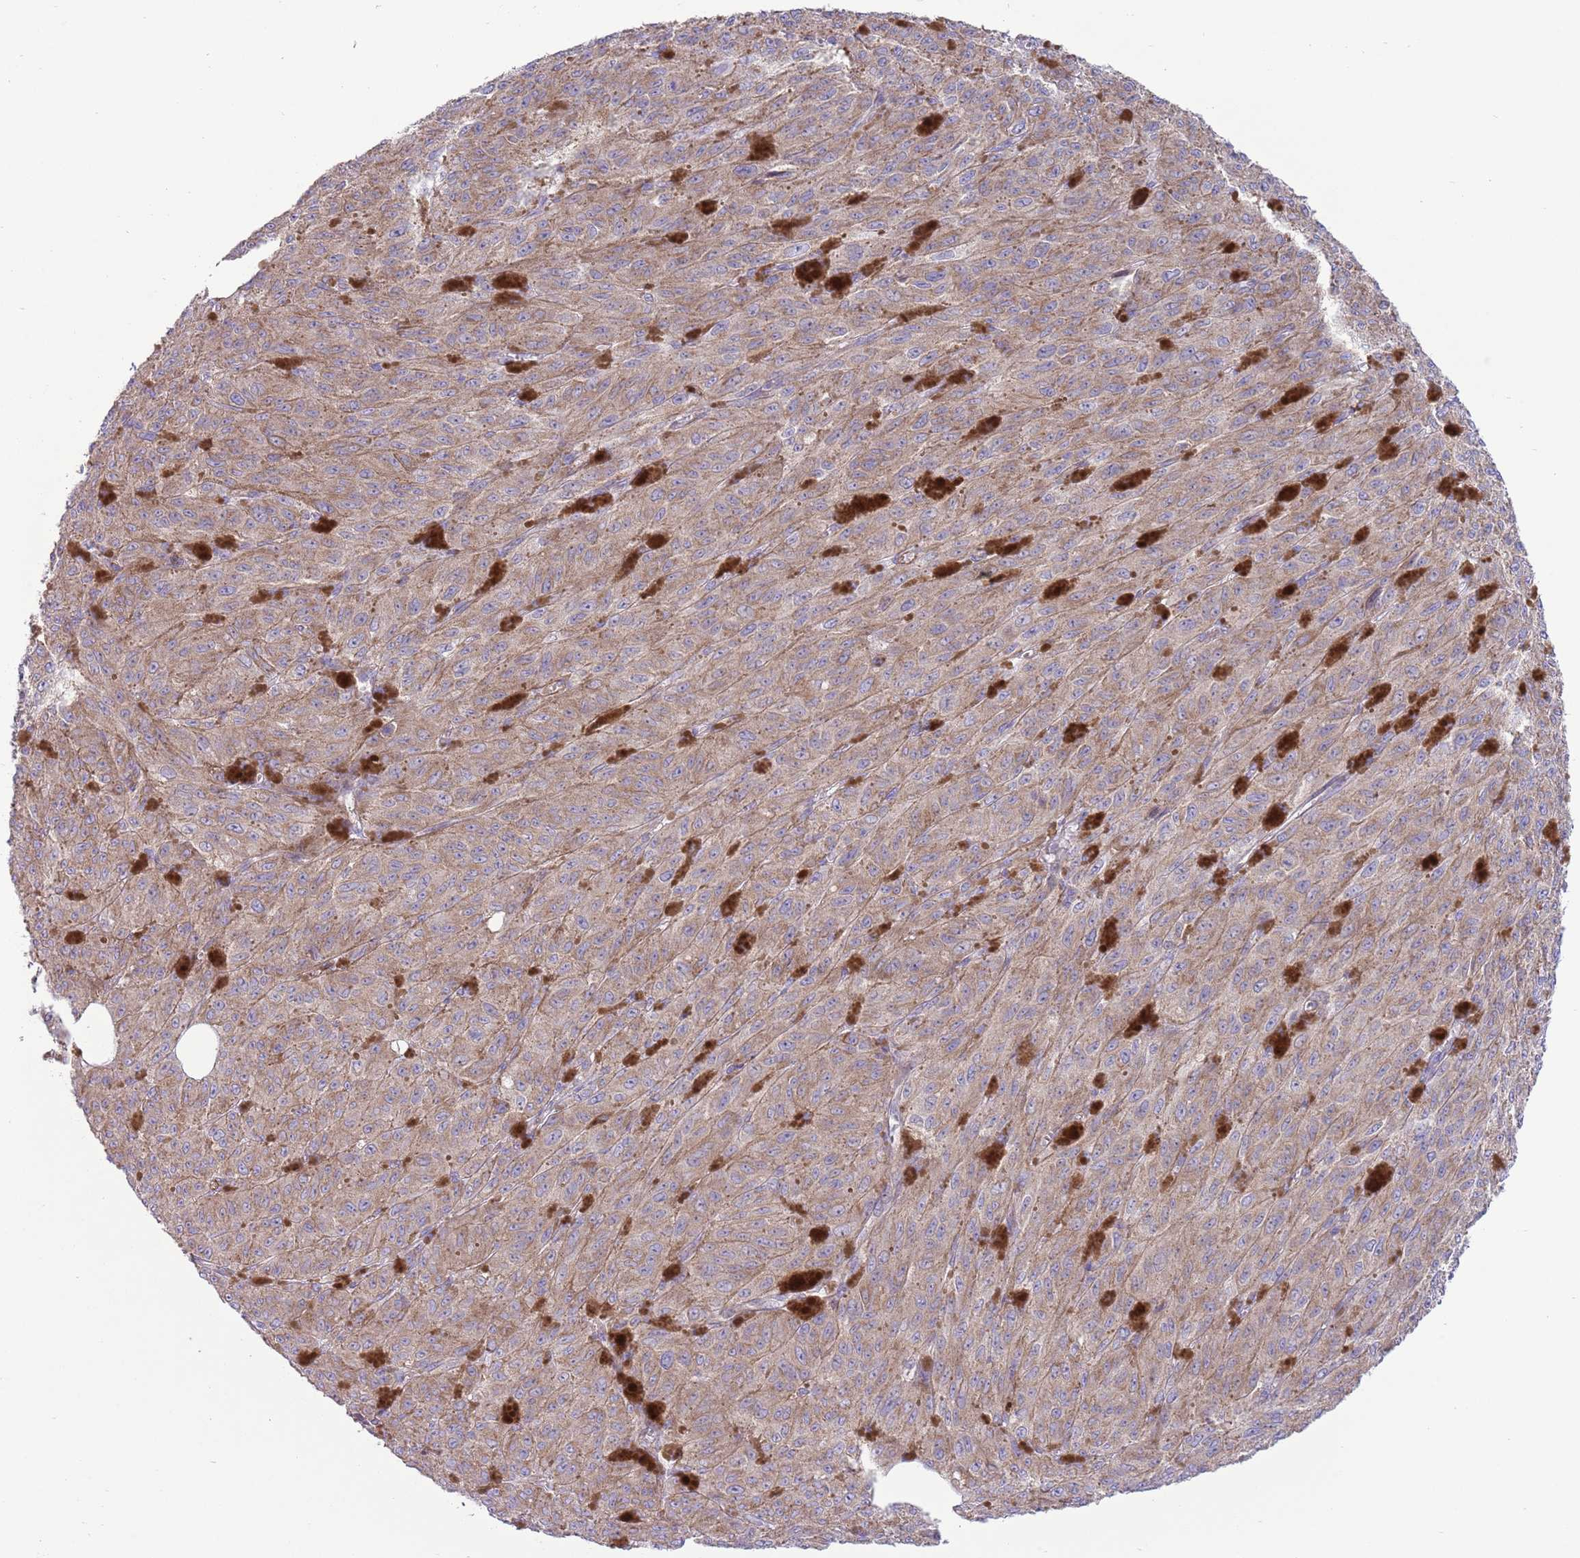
{"staining": {"intensity": "weak", "quantity": ">75%", "location": "cytoplasmic/membranous"}, "tissue": "melanoma", "cell_type": "Tumor cells", "image_type": "cancer", "snomed": [{"axis": "morphology", "description": "Malignant melanoma, NOS"}, {"axis": "topography", "description": "Skin"}], "caption": "This photomicrograph displays IHC staining of malignant melanoma, with low weak cytoplasmic/membranous positivity in approximately >75% of tumor cells.", "gene": "TOMM5", "patient": {"sex": "female", "age": 52}}